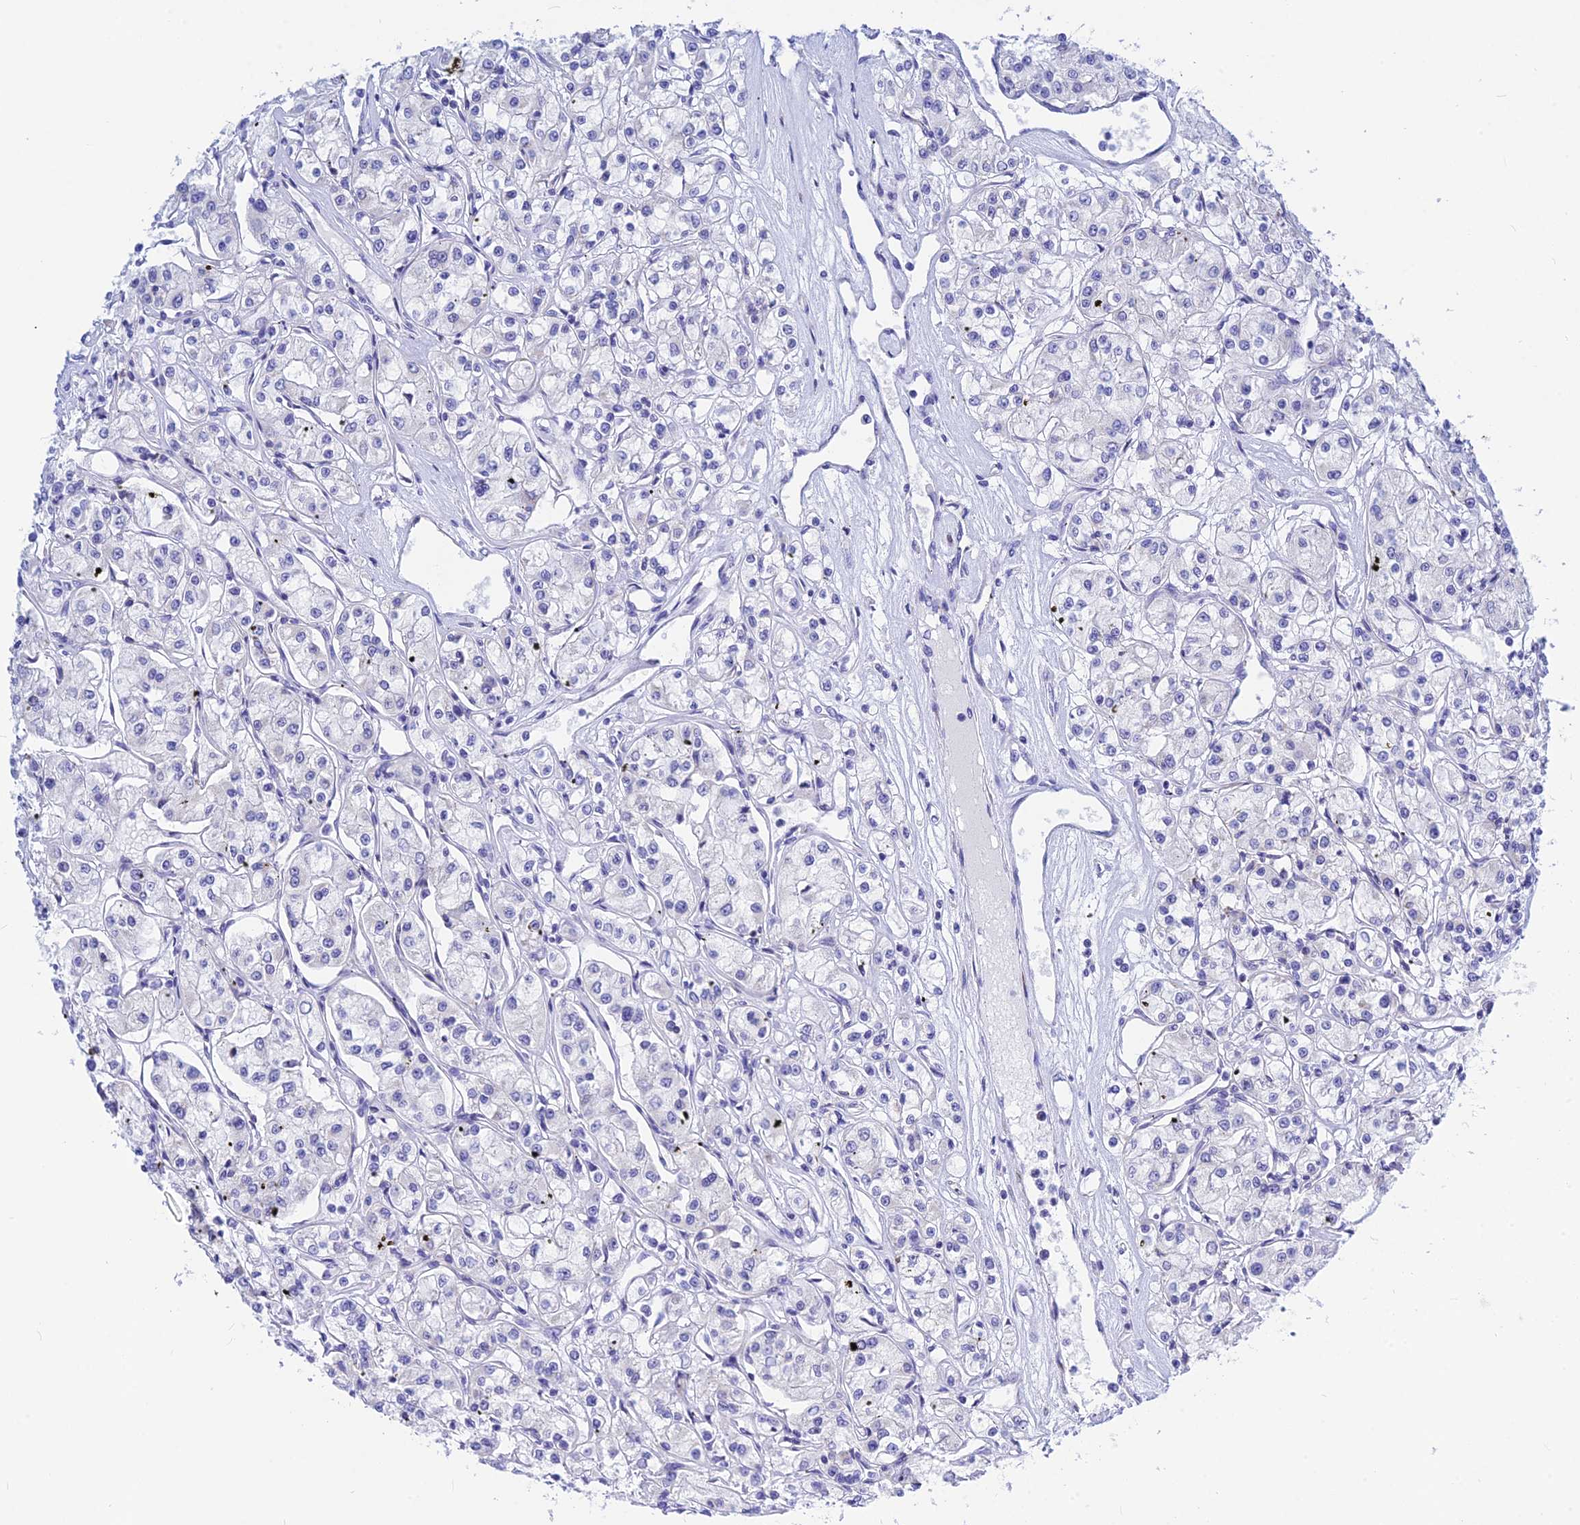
{"staining": {"intensity": "negative", "quantity": "none", "location": "none"}, "tissue": "renal cancer", "cell_type": "Tumor cells", "image_type": "cancer", "snomed": [{"axis": "morphology", "description": "Adenocarcinoma, NOS"}, {"axis": "topography", "description": "Kidney"}], "caption": "Immunohistochemical staining of human renal cancer (adenocarcinoma) demonstrates no significant positivity in tumor cells.", "gene": "CNOT6", "patient": {"sex": "female", "age": 59}}